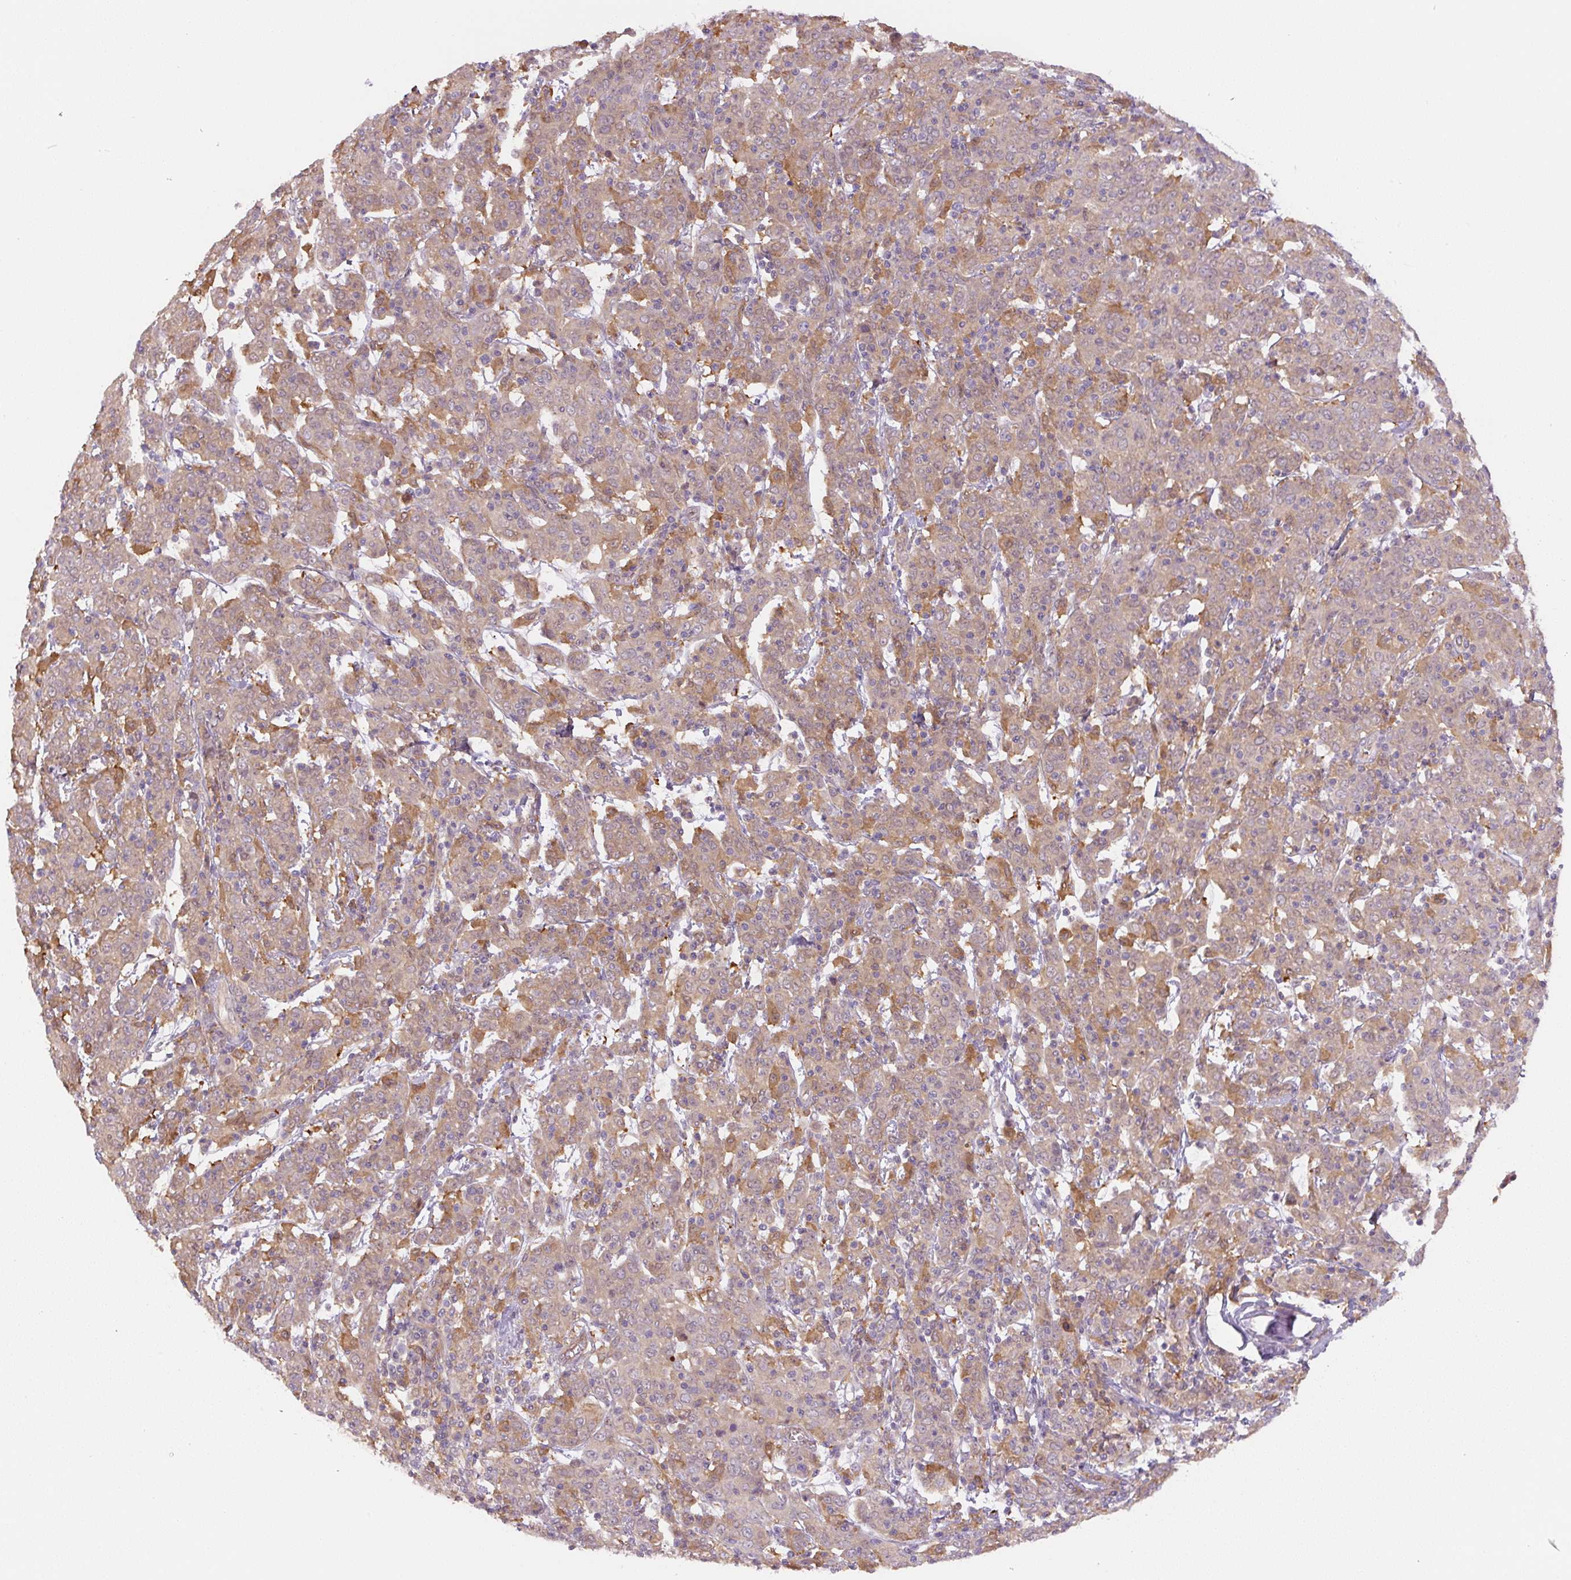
{"staining": {"intensity": "weak", "quantity": ">75%", "location": "cytoplasmic/membranous"}, "tissue": "cervical cancer", "cell_type": "Tumor cells", "image_type": "cancer", "snomed": [{"axis": "morphology", "description": "Squamous cell carcinoma, NOS"}, {"axis": "topography", "description": "Cervix"}], "caption": "There is low levels of weak cytoplasmic/membranous expression in tumor cells of squamous cell carcinoma (cervical), as demonstrated by immunohistochemical staining (brown color).", "gene": "SPSB2", "patient": {"sex": "female", "age": 67}}